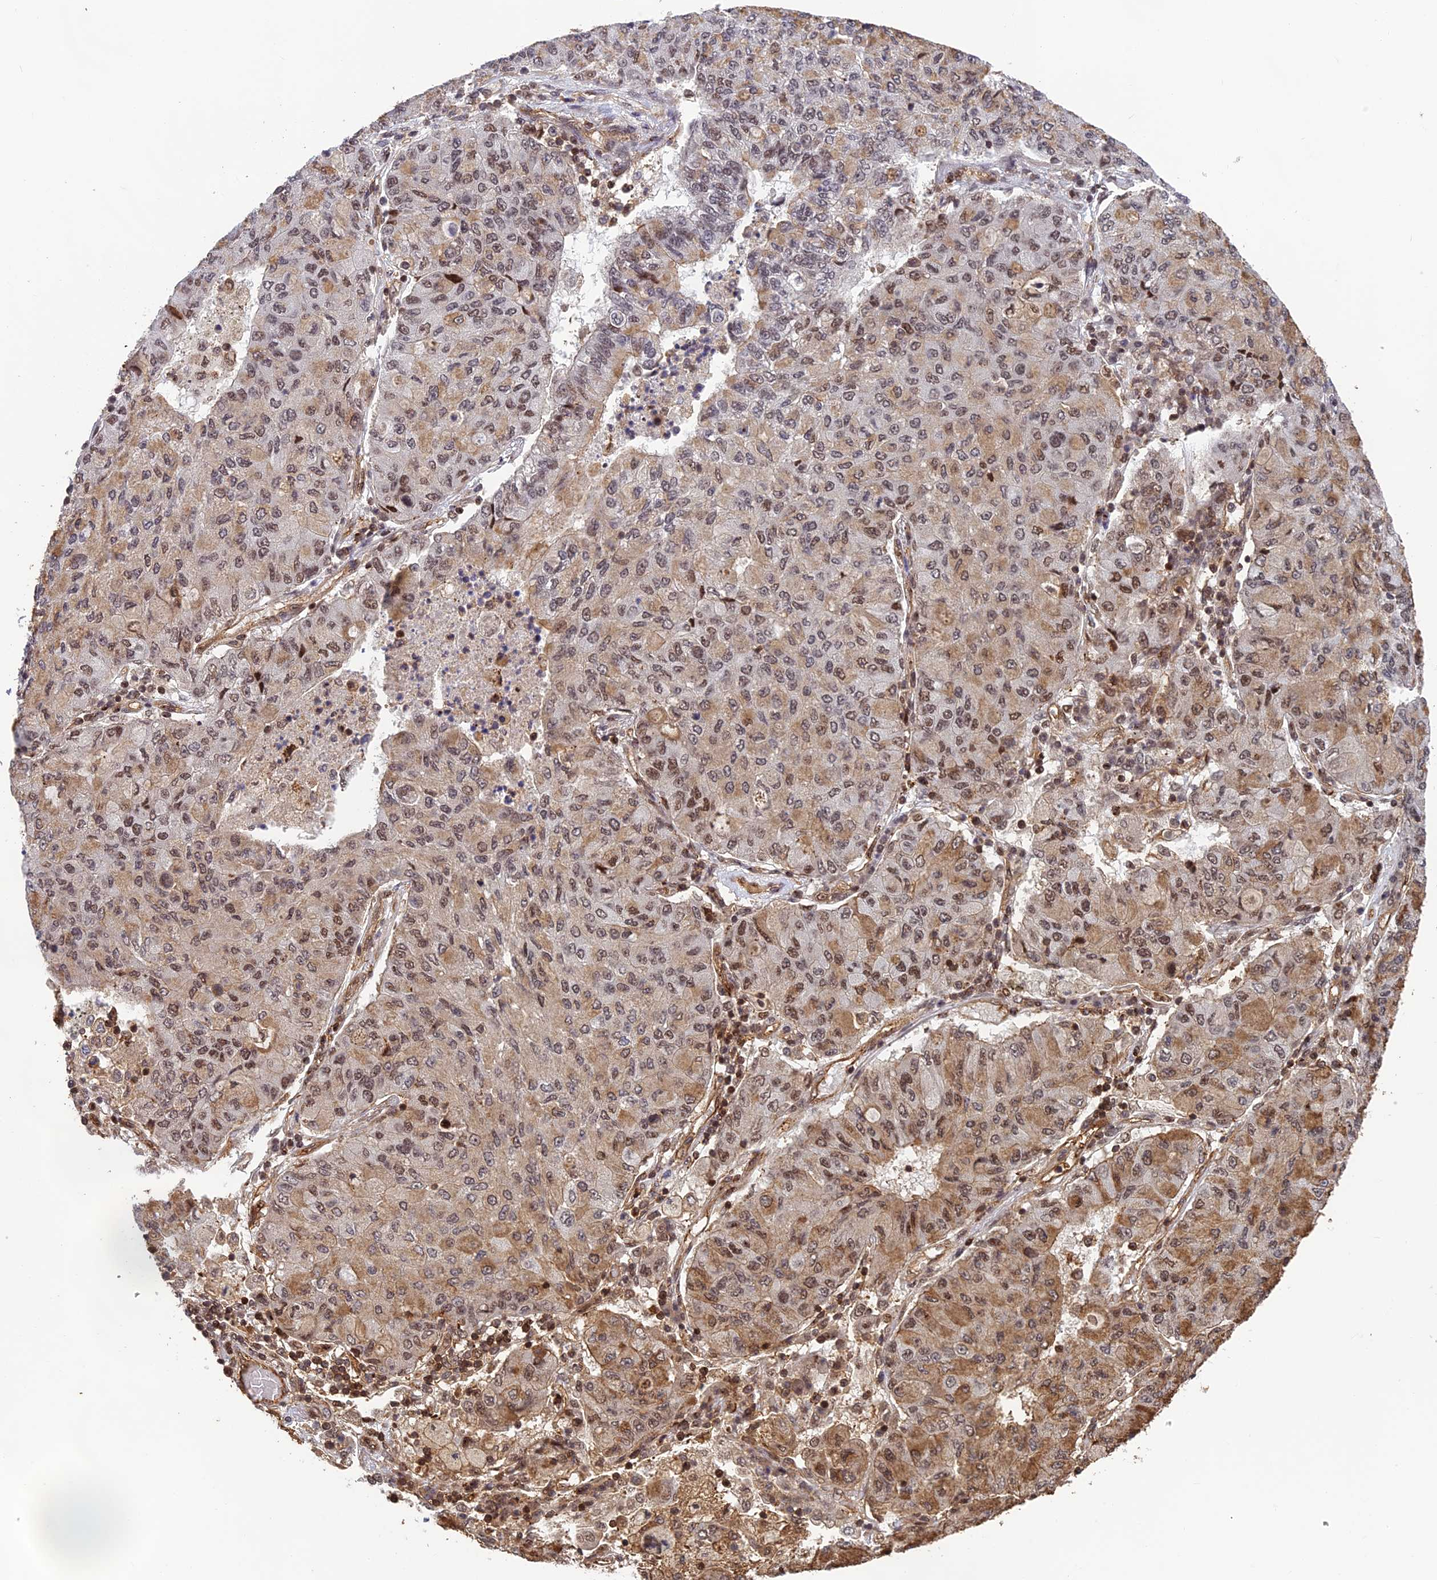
{"staining": {"intensity": "moderate", "quantity": "25%-75%", "location": "cytoplasmic/membranous,nuclear"}, "tissue": "lung cancer", "cell_type": "Tumor cells", "image_type": "cancer", "snomed": [{"axis": "morphology", "description": "Squamous cell carcinoma, NOS"}, {"axis": "topography", "description": "Lung"}], "caption": "Lung squamous cell carcinoma was stained to show a protein in brown. There is medium levels of moderate cytoplasmic/membranous and nuclear staining in approximately 25%-75% of tumor cells.", "gene": "OSBPL1A", "patient": {"sex": "male", "age": 74}}